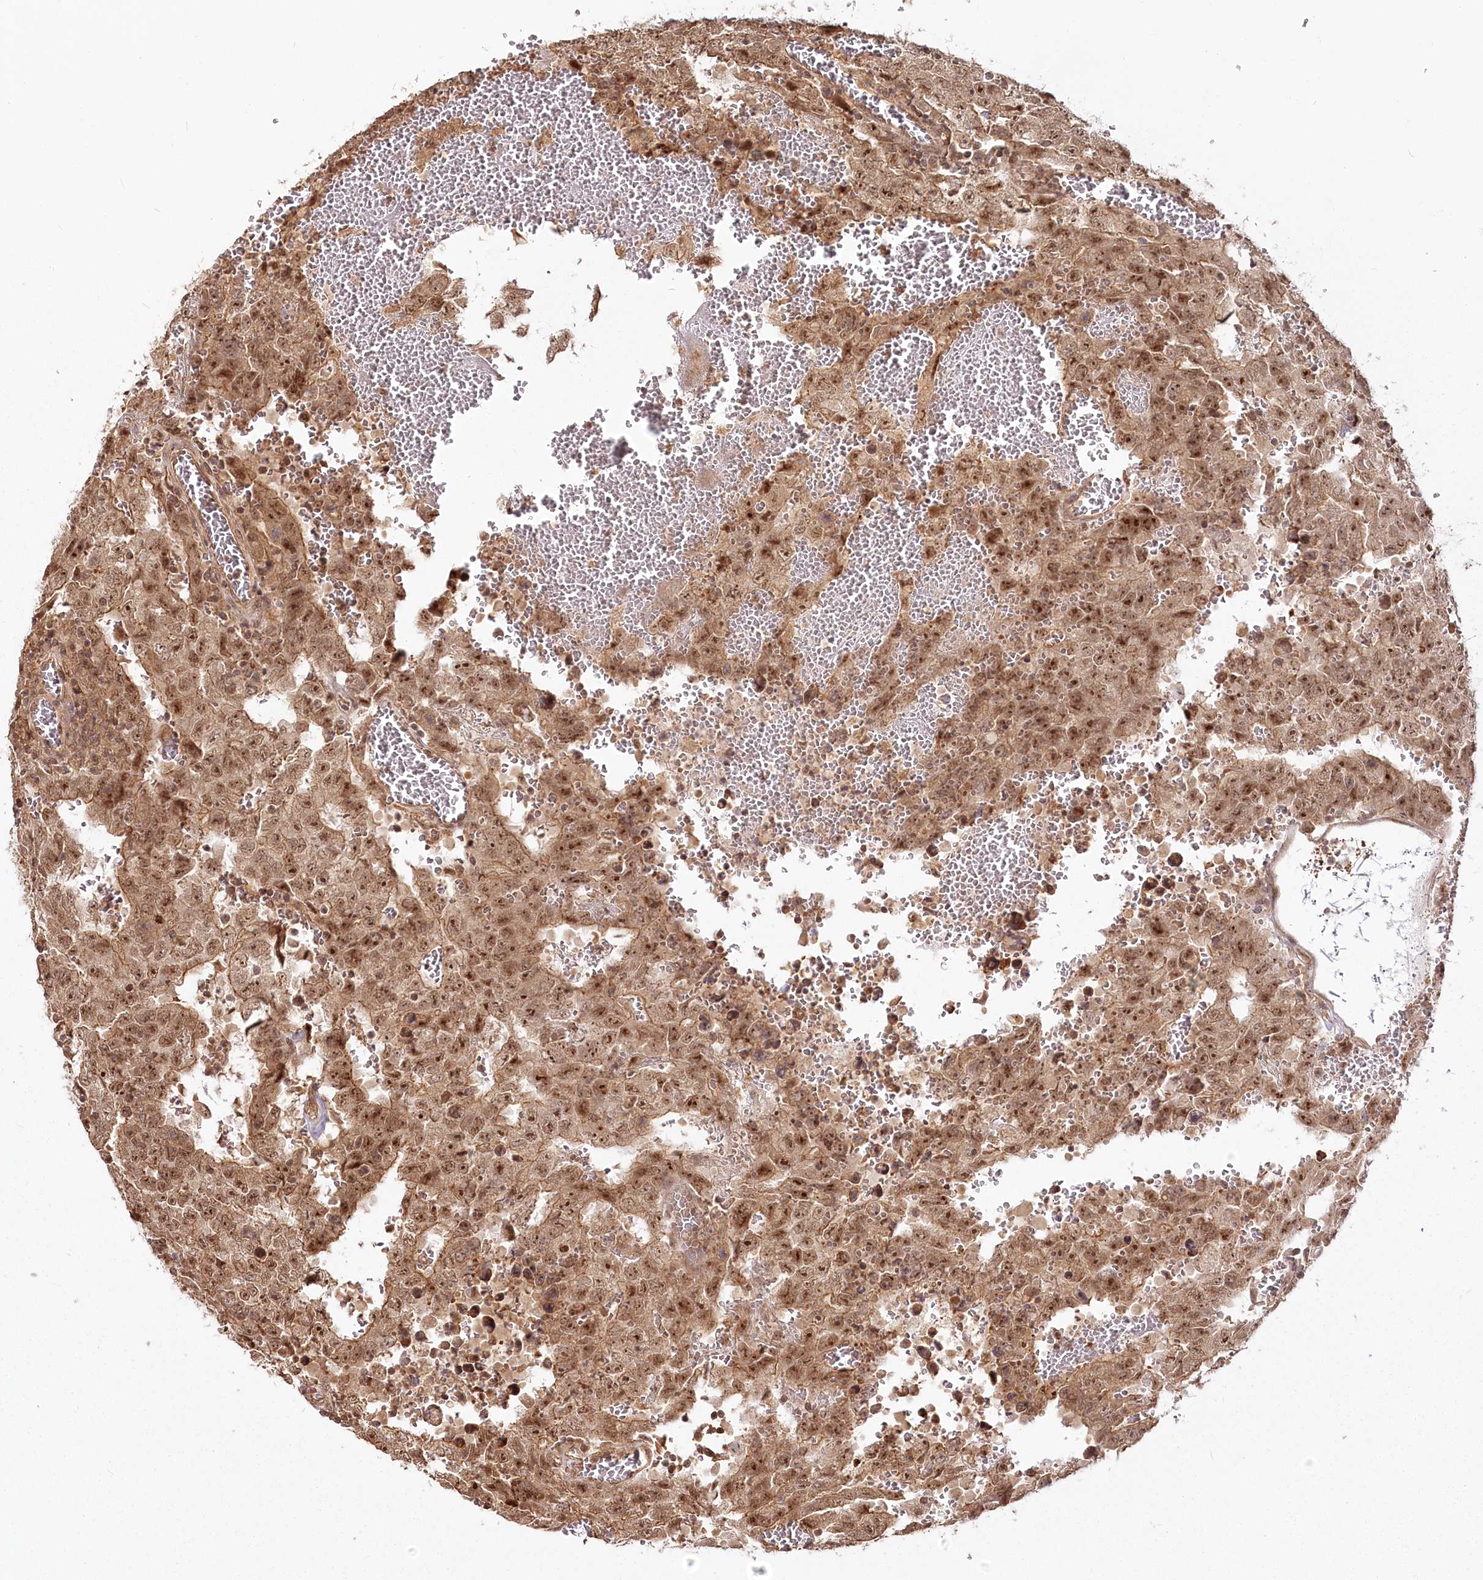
{"staining": {"intensity": "moderate", "quantity": ">75%", "location": "cytoplasmic/membranous,nuclear"}, "tissue": "testis cancer", "cell_type": "Tumor cells", "image_type": "cancer", "snomed": [{"axis": "morphology", "description": "Carcinoma, Embryonal, NOS"}, {"axis": "topography", "description": "Testis"}], "caption": "Testis cancer stained for a protein (brown) reveals moderate cytoplasmic/membranous and nuclear positive expression in approximately >75% of tumor cells.", "gene": "R3HDM2", "patient": {"sex": "male", "age": 26}}